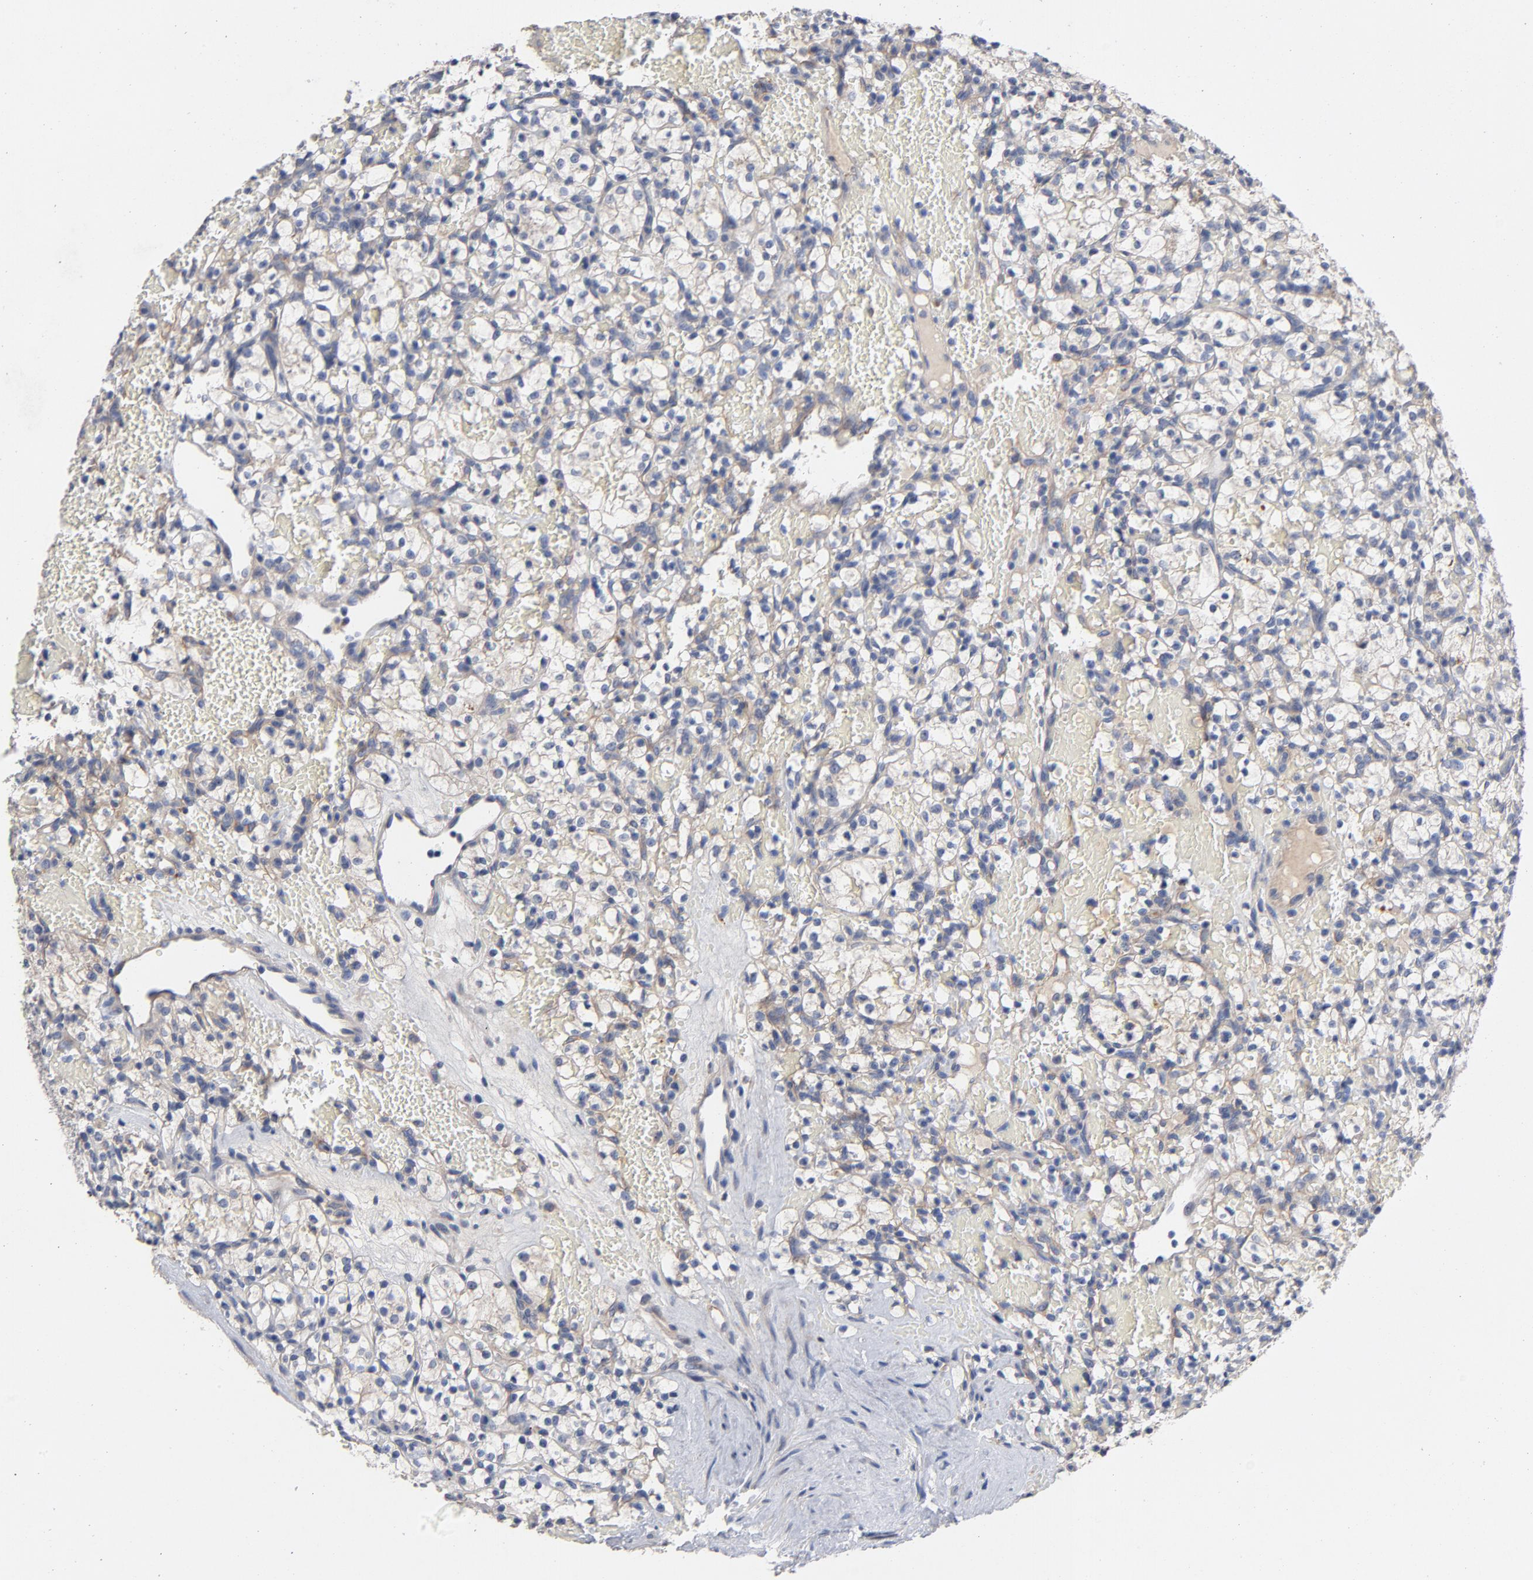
{"staining": {"intensity": "weak", "quantity": "<25%", "location": "cytoplasmic/membranous"}, "tissue": "renal cancer", "cell_type": "Tumor cells", "image_type": "cancer", "snomed": [{"axis": "morphology", "description": "Adenocarcinoma, NOS"}, {"axis": "topography", "description": "Kidney"}], "caption": "Protein analysis of renal cancer demonstrates no significant expression in tumor cells.", "gene": "CCDC134", "patient": {"sex": "female", "age": 60}}